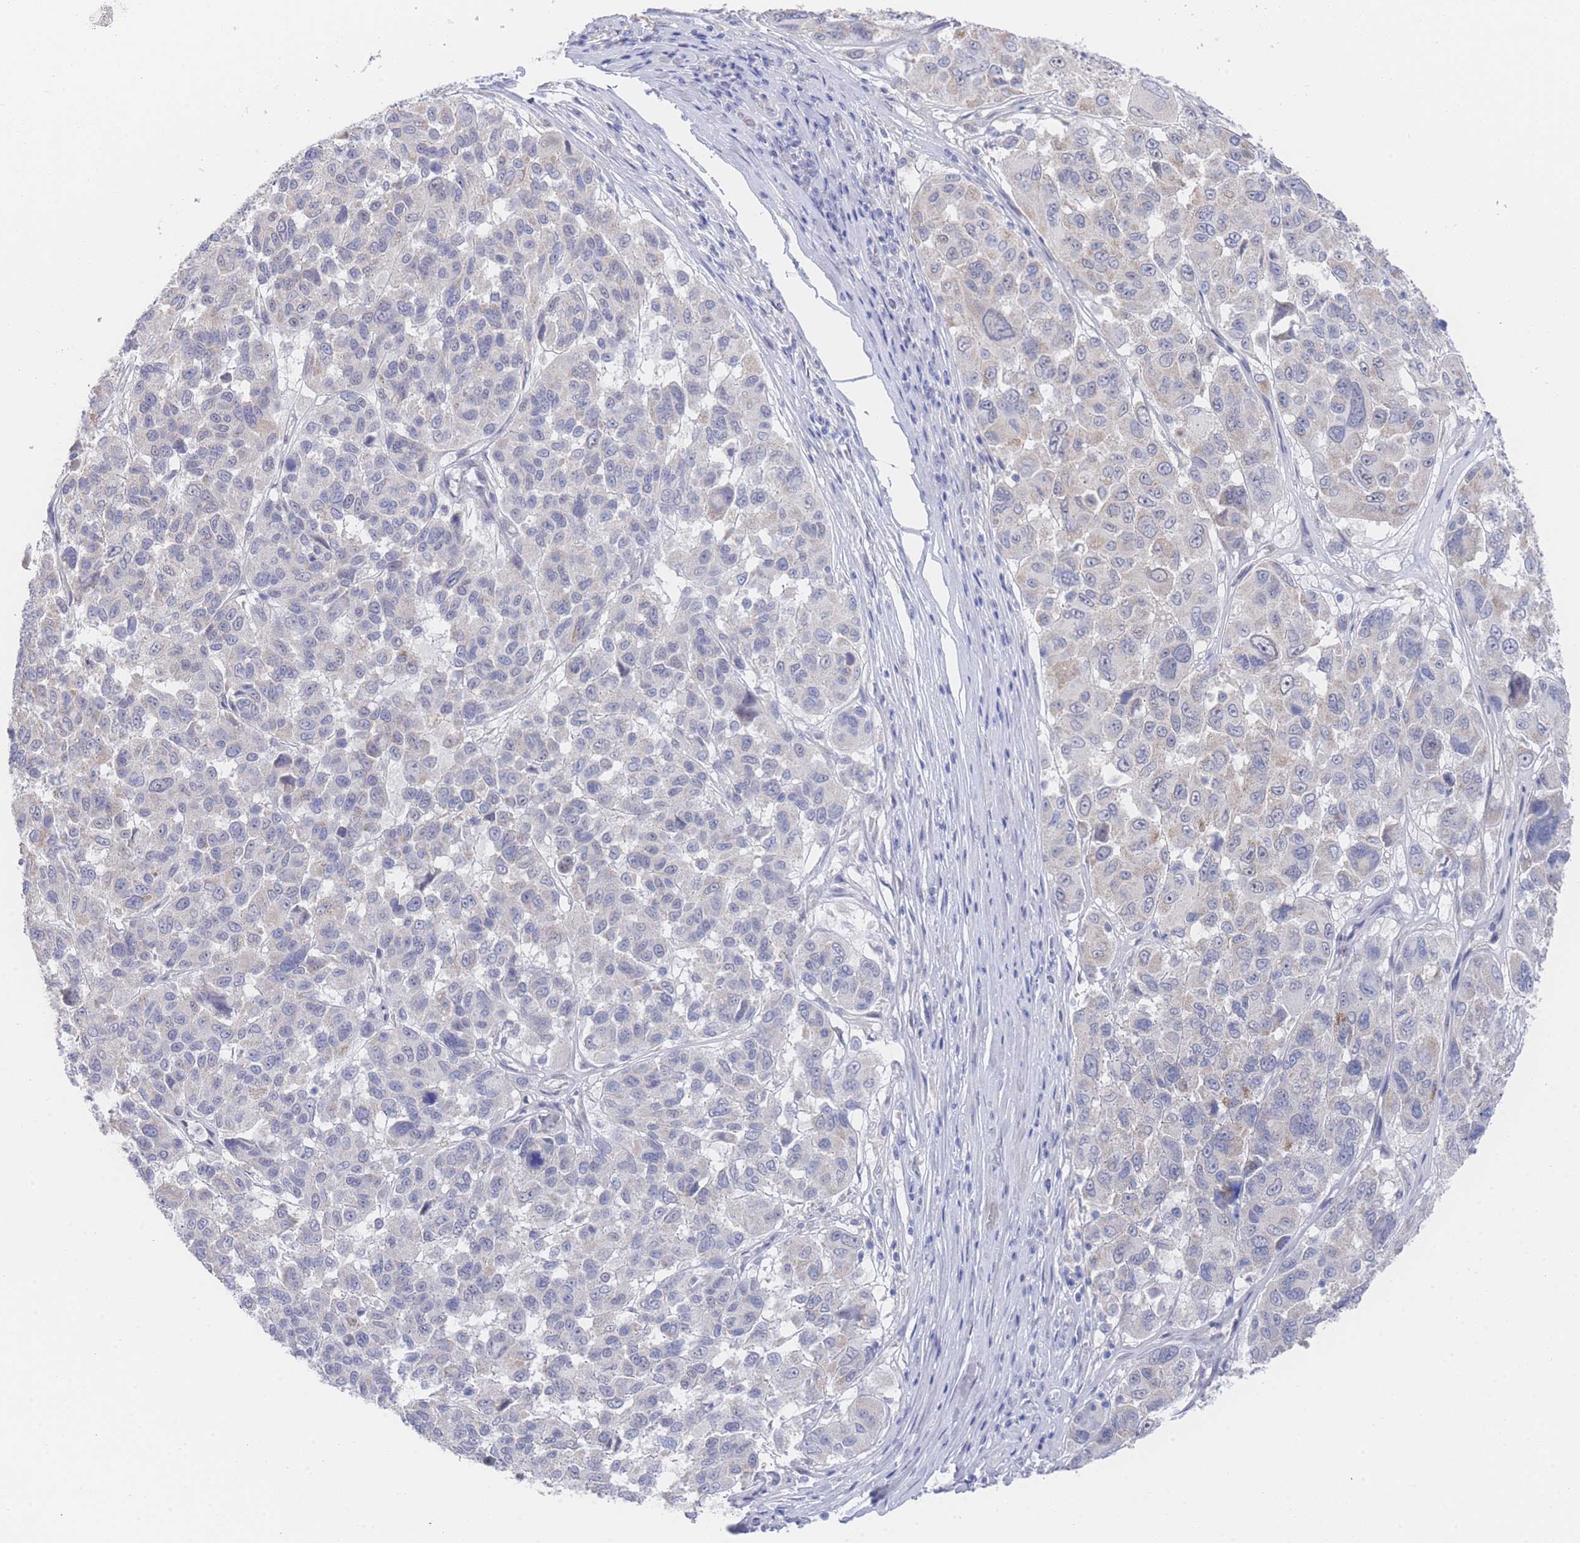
{"staining": {"intensity": "negative", "quantity": "none", "location": "none"}, "tissue": "melanoma", "cell_type": "Tumor cells", "image_type": "cancer", "snomed": [{"axis": "morphology", "description": "Malignant melanoma, NOS"}, {"axis": "topography", "description": "Skin"}], "caption": "Tumor cells show no significant expression in melanoma.", "gene": "ZNF142", "patient": {"sex": "female", "age": 66}}